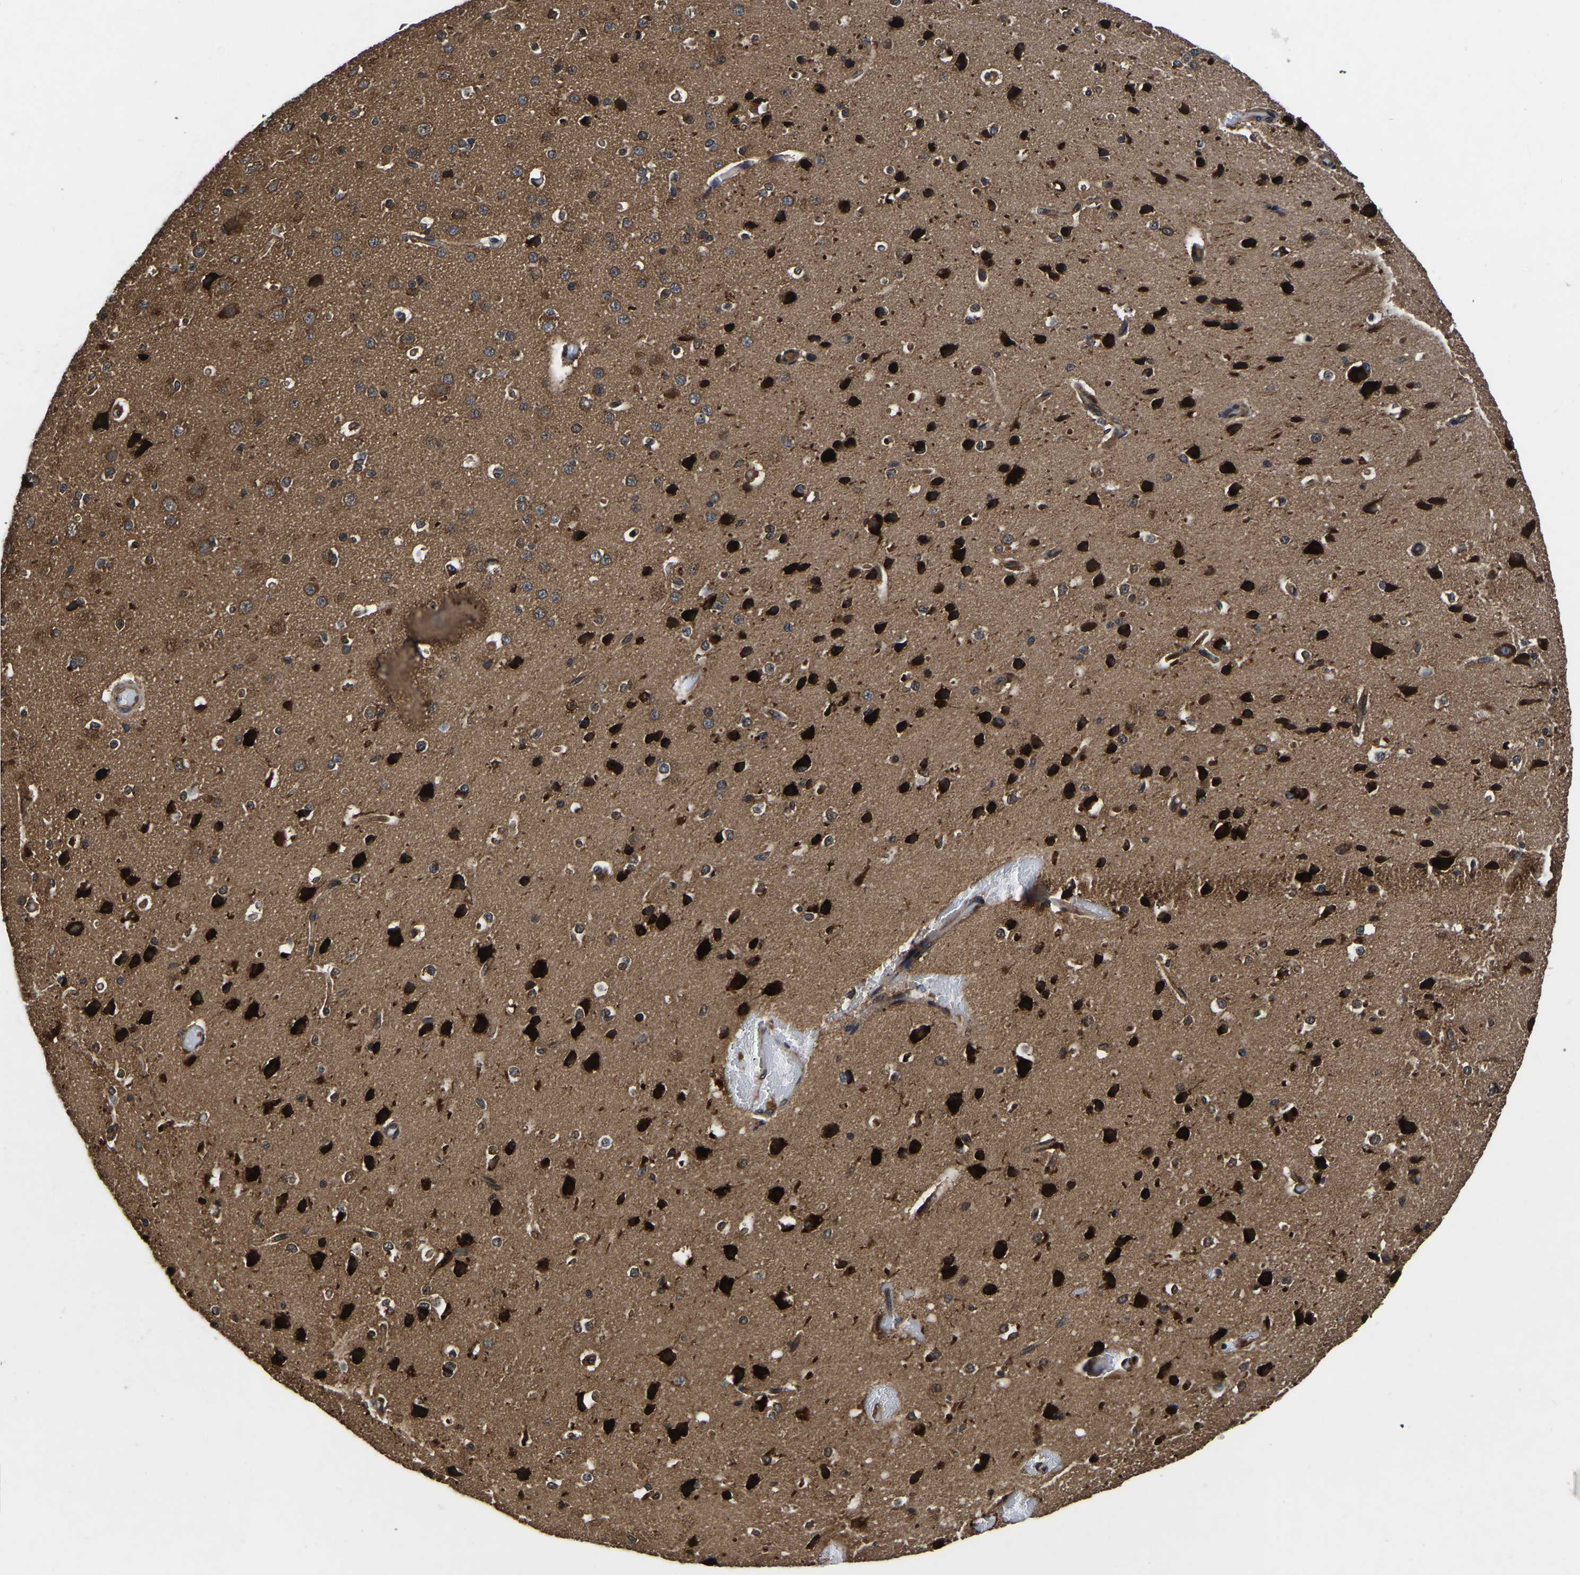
{"staining": {"intensity": "moderate", "quantity": ">75%", "location": "cytoplasmic/membranous"}, "tissue": "cerebral cortex", "cell_type": "Endothelial cells", "image_type": "normal", "snomed": [{"axis": "morphology", "description": "Normal tissue, NOS"}, {"axis": "morphology", "description": "Developmental malformation"}, {"axis": "topography", "description": "Cerebral cortex"}], "caption": "Immunohistochemistry (IHC) histopathology image of unremarkable cerebral cortex: cerebral cortex stained using immunohistochemistry (IHC) reveals medium levels of moderate protein expression localized specifically in the cytoplasmic/membranous of endothelial cells, appearing as a cytoplasmic/membranous brown color.", "gene": "CRYZL1", "patient": {"sex": "female", "age": 30}}